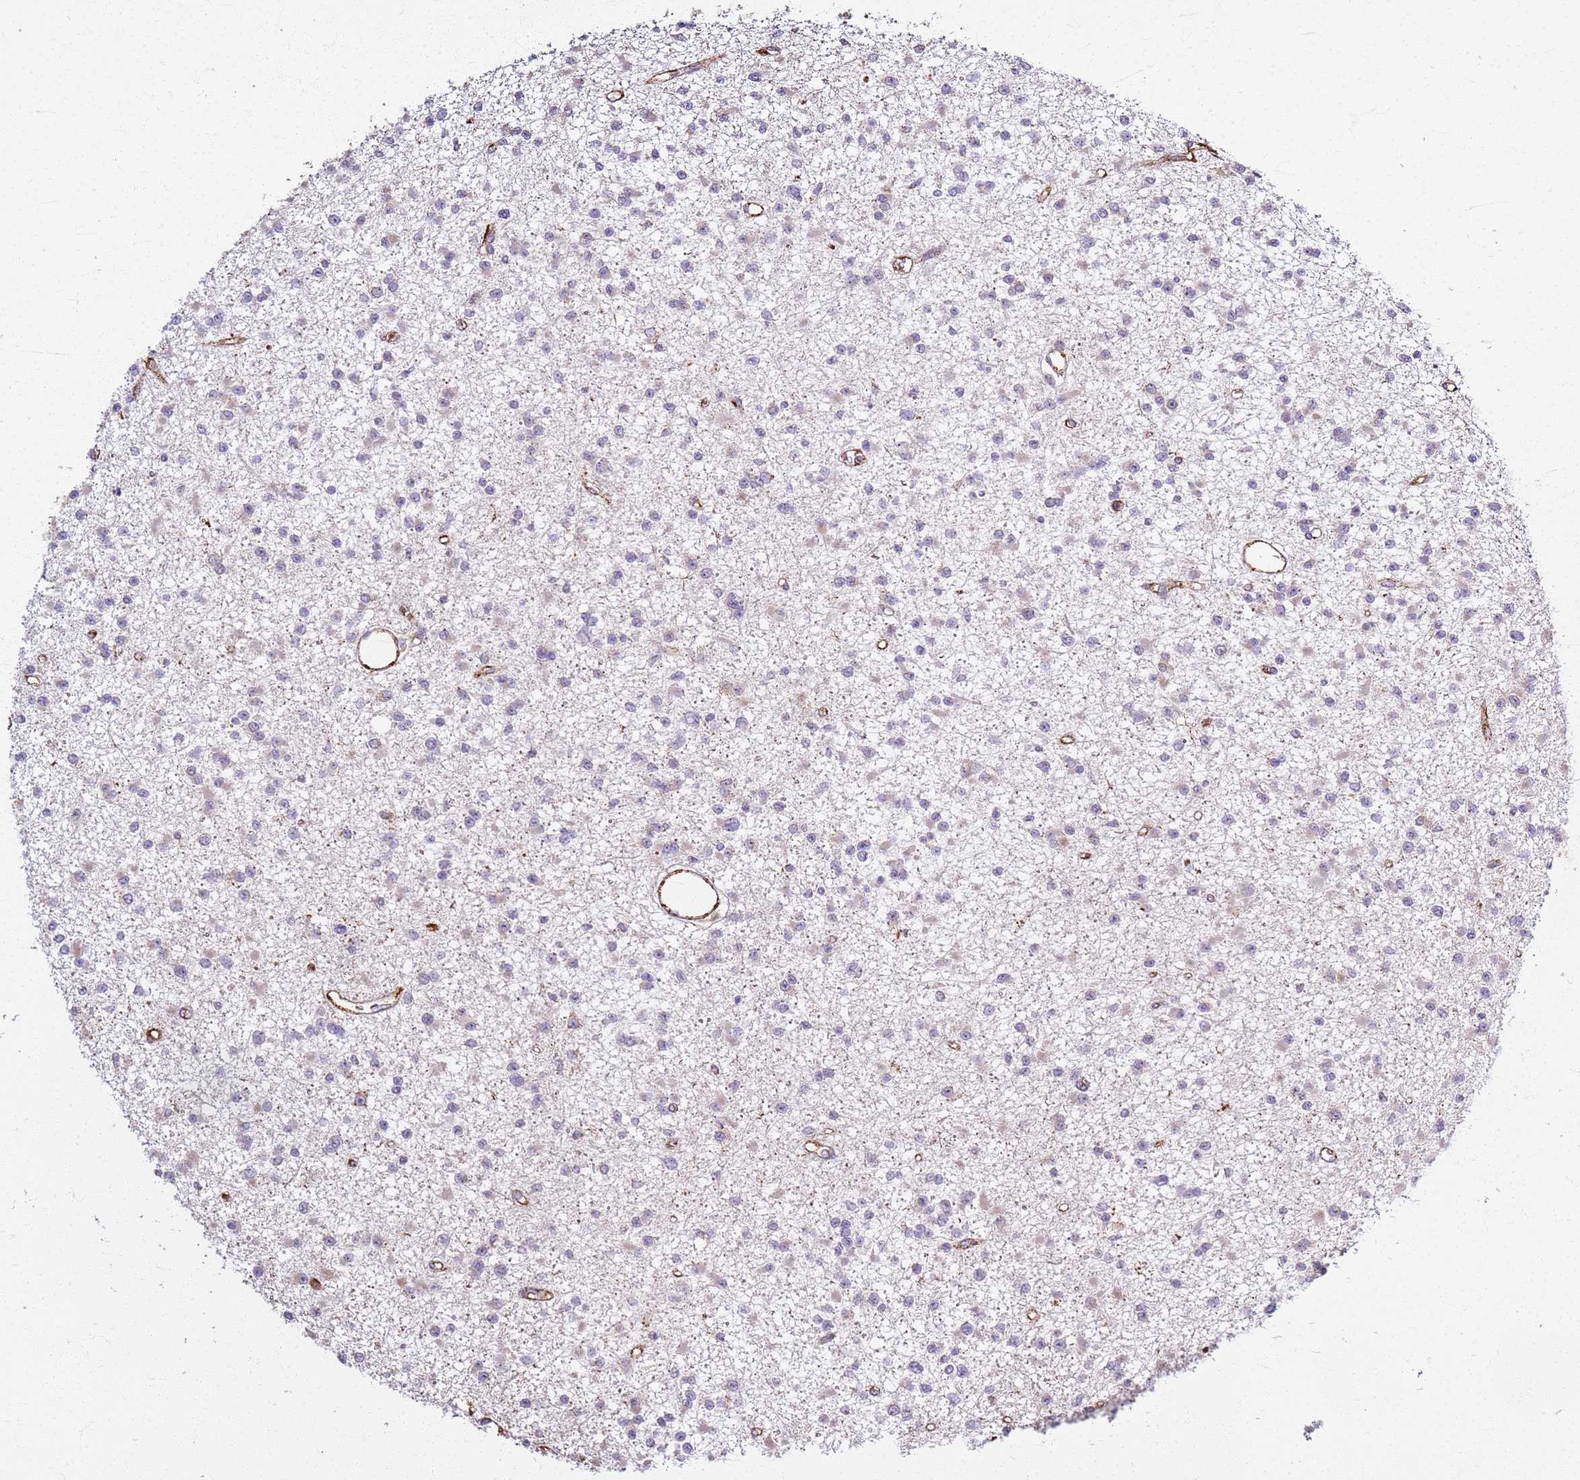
{"staining": {"intensity": "negative", "quantity": "none", "location": "none"}, "tissue": "glioma", "cell_type": "Tumor cells", "image_type": "cancer", "snomed": [{"axis": "morphology", "description": "Glioma, malignant, Low grade"}, {"axis": "topography", "description": "Brain"}], "caption": "DAB (3,3'-diaminobenzidine) immunohistochemical staining of human glioma demonstrates no significant expression in tumor cells. The staining was performed using DAB (3,3'-diaminobenzidine) to visualize the protein expression in brown, while the nuclei were stained in blue with hematoxylin (Magnification: 20x).", "gene": "KRI1", "patient": {"sex": "female", "age": 22}}